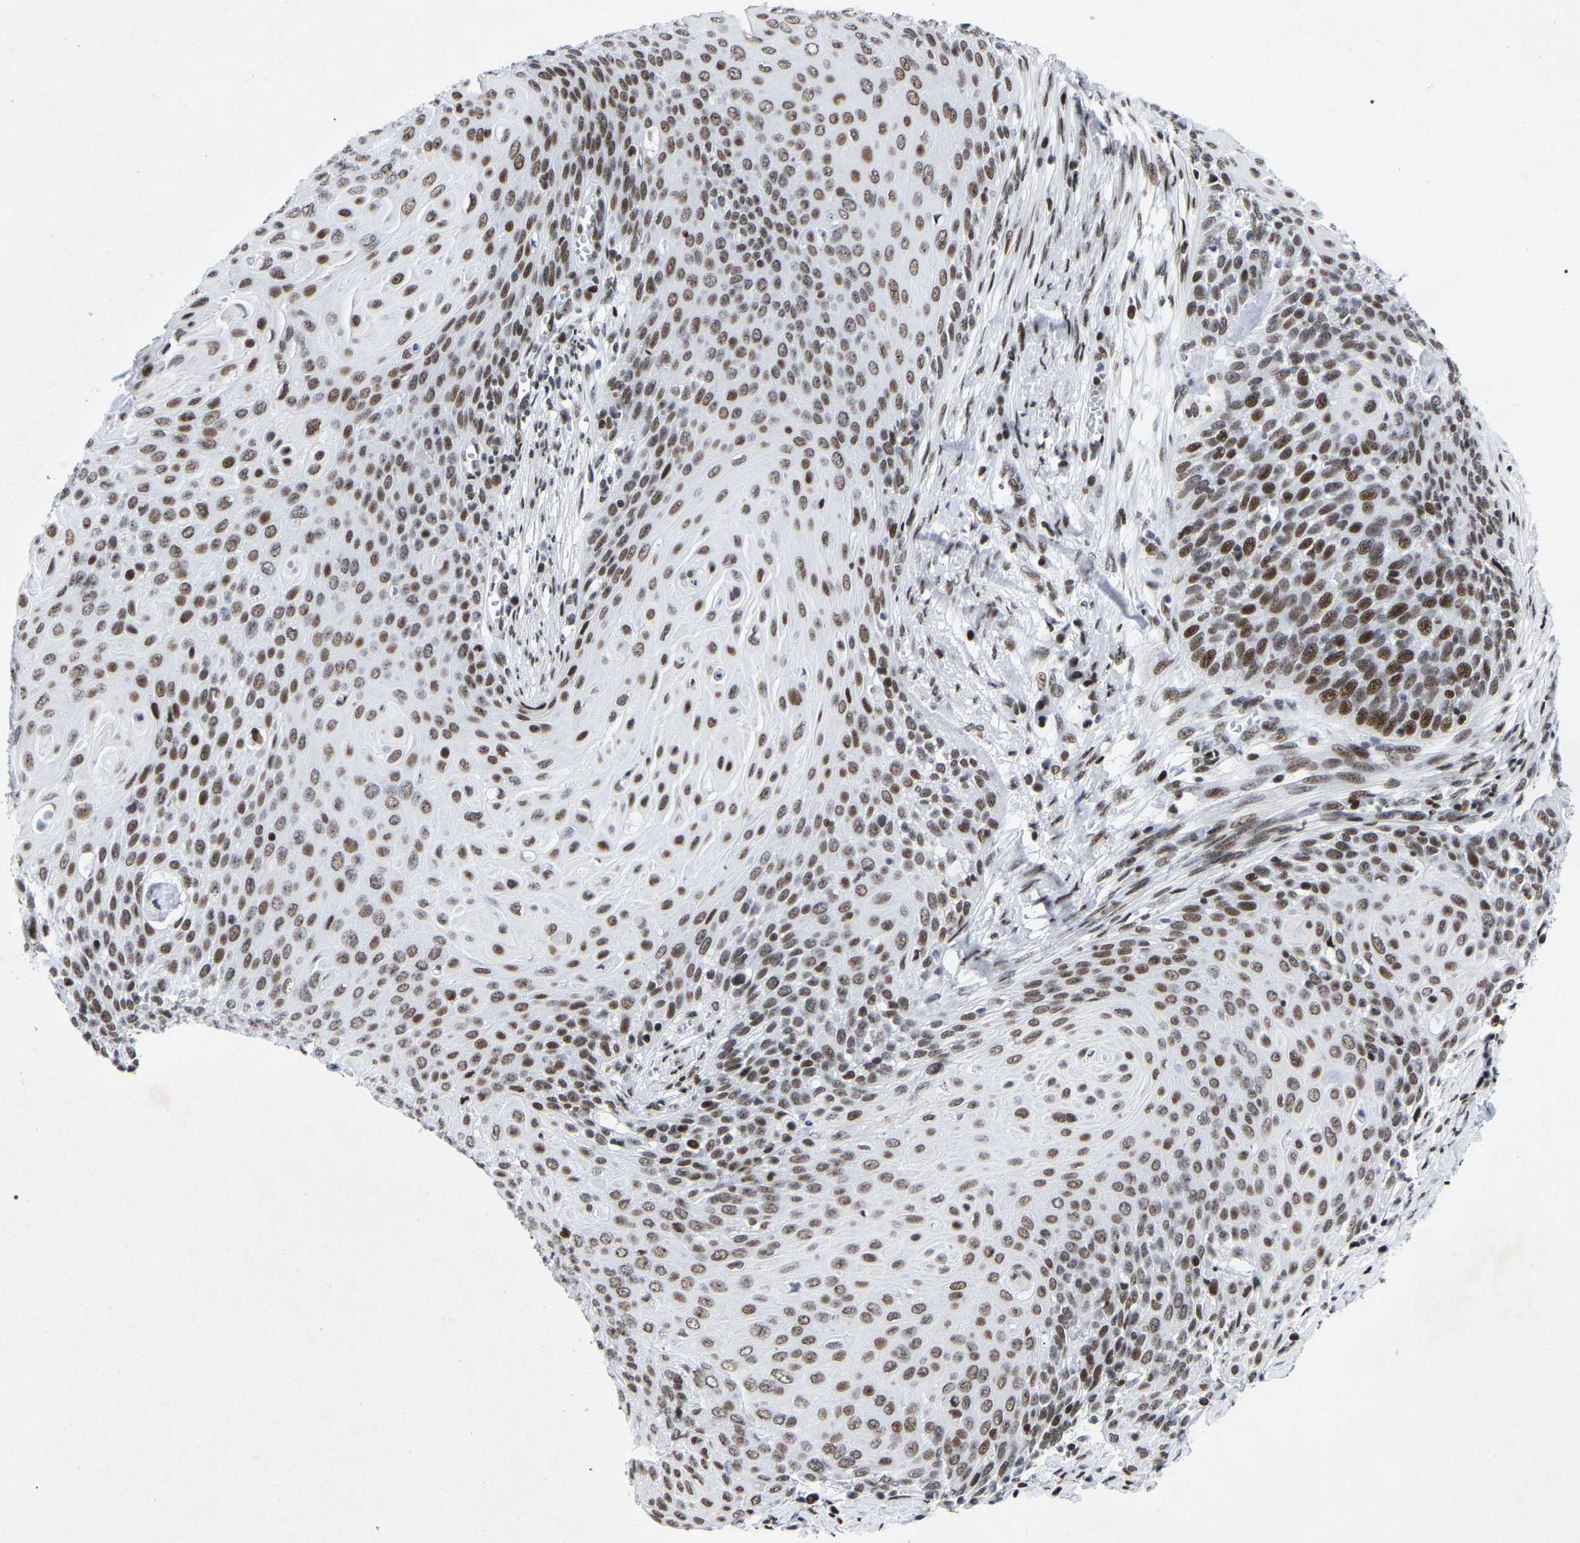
{"staining": {"intensity": "moderate", "quantity": ">75%", "location": "nuclear"}, "tissue": "cervical cancer", "cell_type": "Tumor cells", "image_type": "cancer", "snomed": [{"axis": "morphology", "description": "Squamous cell carcinoma, NOS"}, {"axis": "topography", "description": "Cervix"}], "caption": "IHC micrograph of neoplastic tissue: human cervical squamous cell carcinoma stained using immunohistochemistry exhibits medium levels of moderate protein expression localized specifically in the nuclear of tumor cells, appearing as a nuclear brown color.", "gene": "PRCC", "patient": {"sex": "female", "age": 39}}